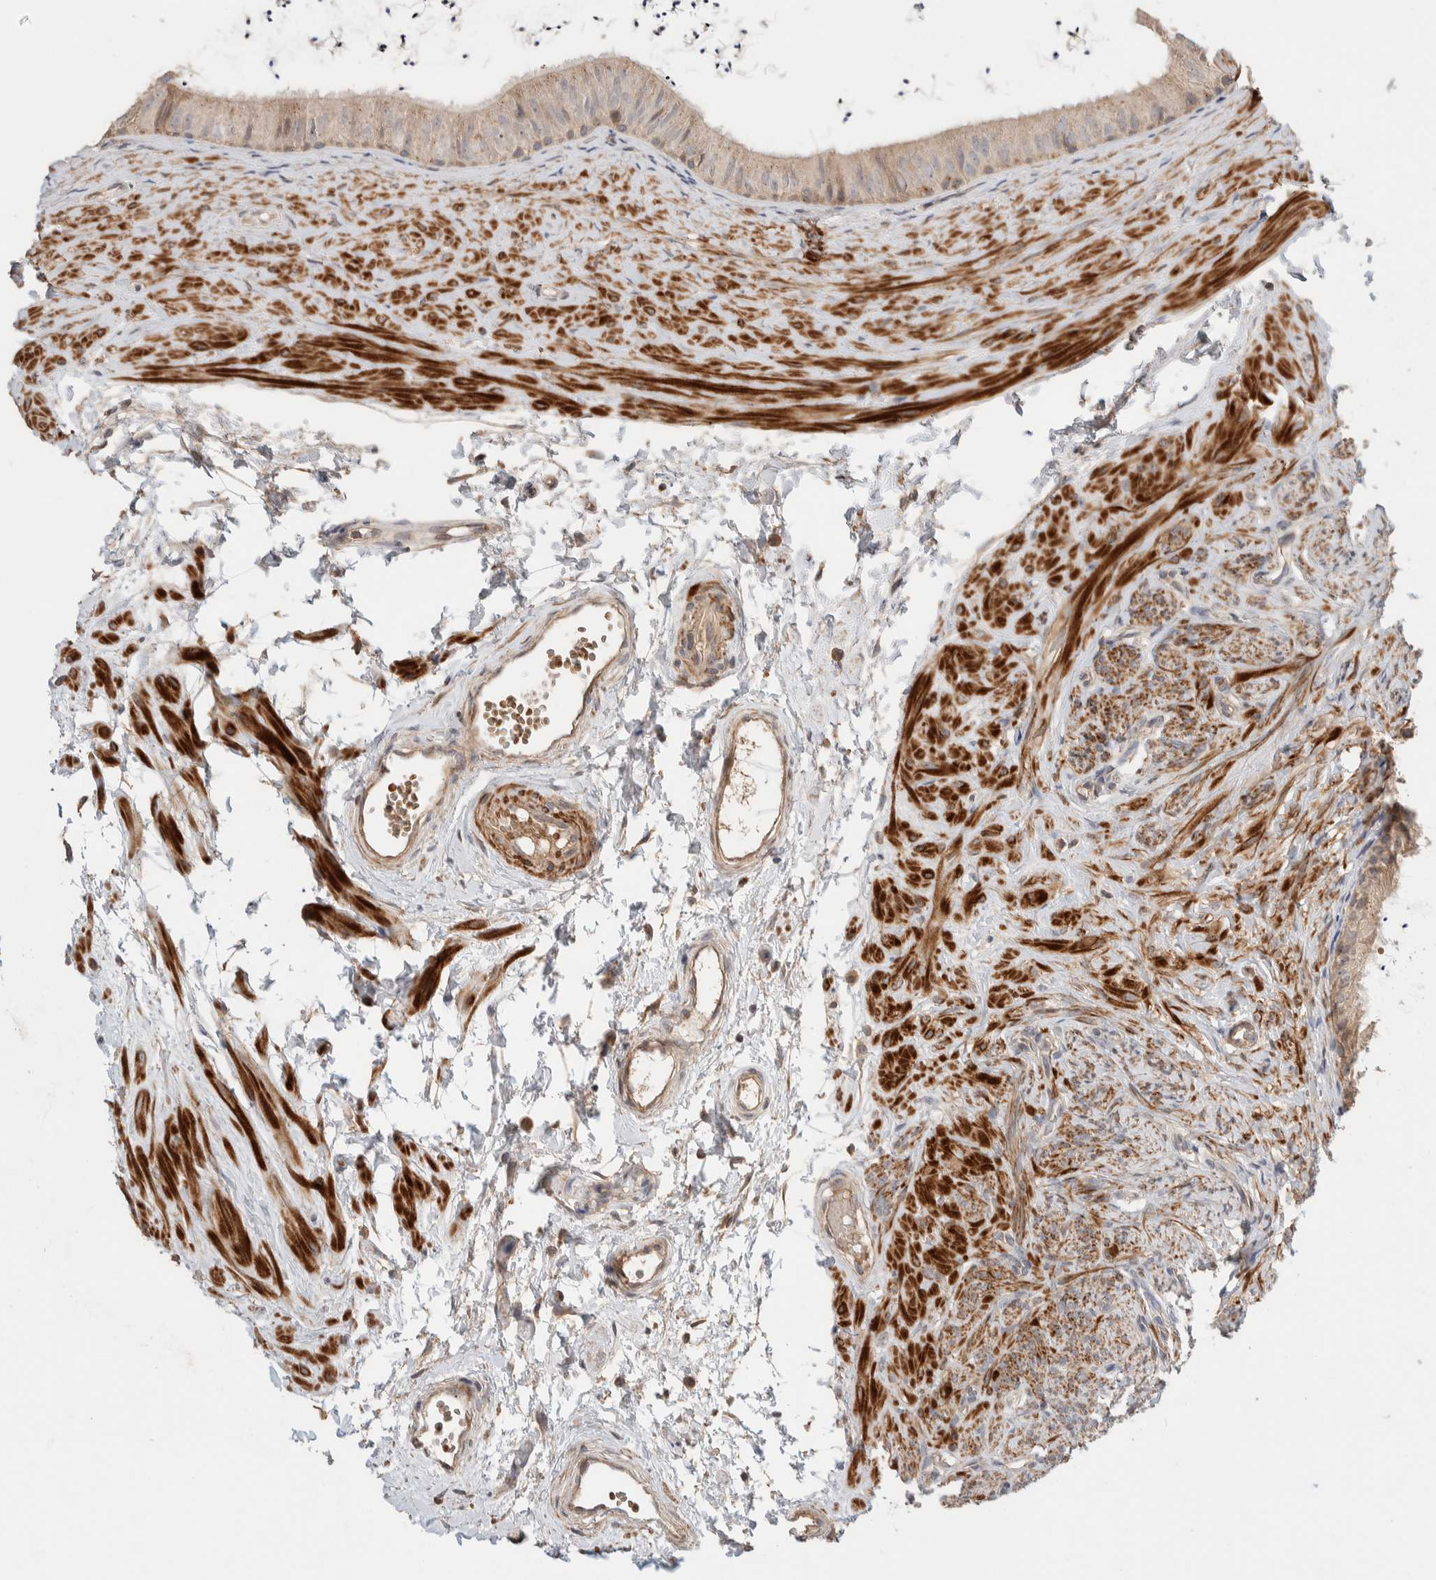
{"staining": {"intensity": "weak", "quantity": ">75%", "location": "cytoplasmic/membranous"}, "tissue": "epididymis", "cell_type": "Glandular cells", "image_type": "normal", "snomed": [{"axis": "morphology", "description": "Normal tissue, NOS"}, {"axis": "topography", "description": "Epididymis"}], "caption": "The micrograph exhibits staining of benign epididymis, revealing weak cytoplasmic/membranous protein positivity (brown color) within glandular cells.", "gene": "WDR91", "patient": {"sex": "male", "age": 56}}